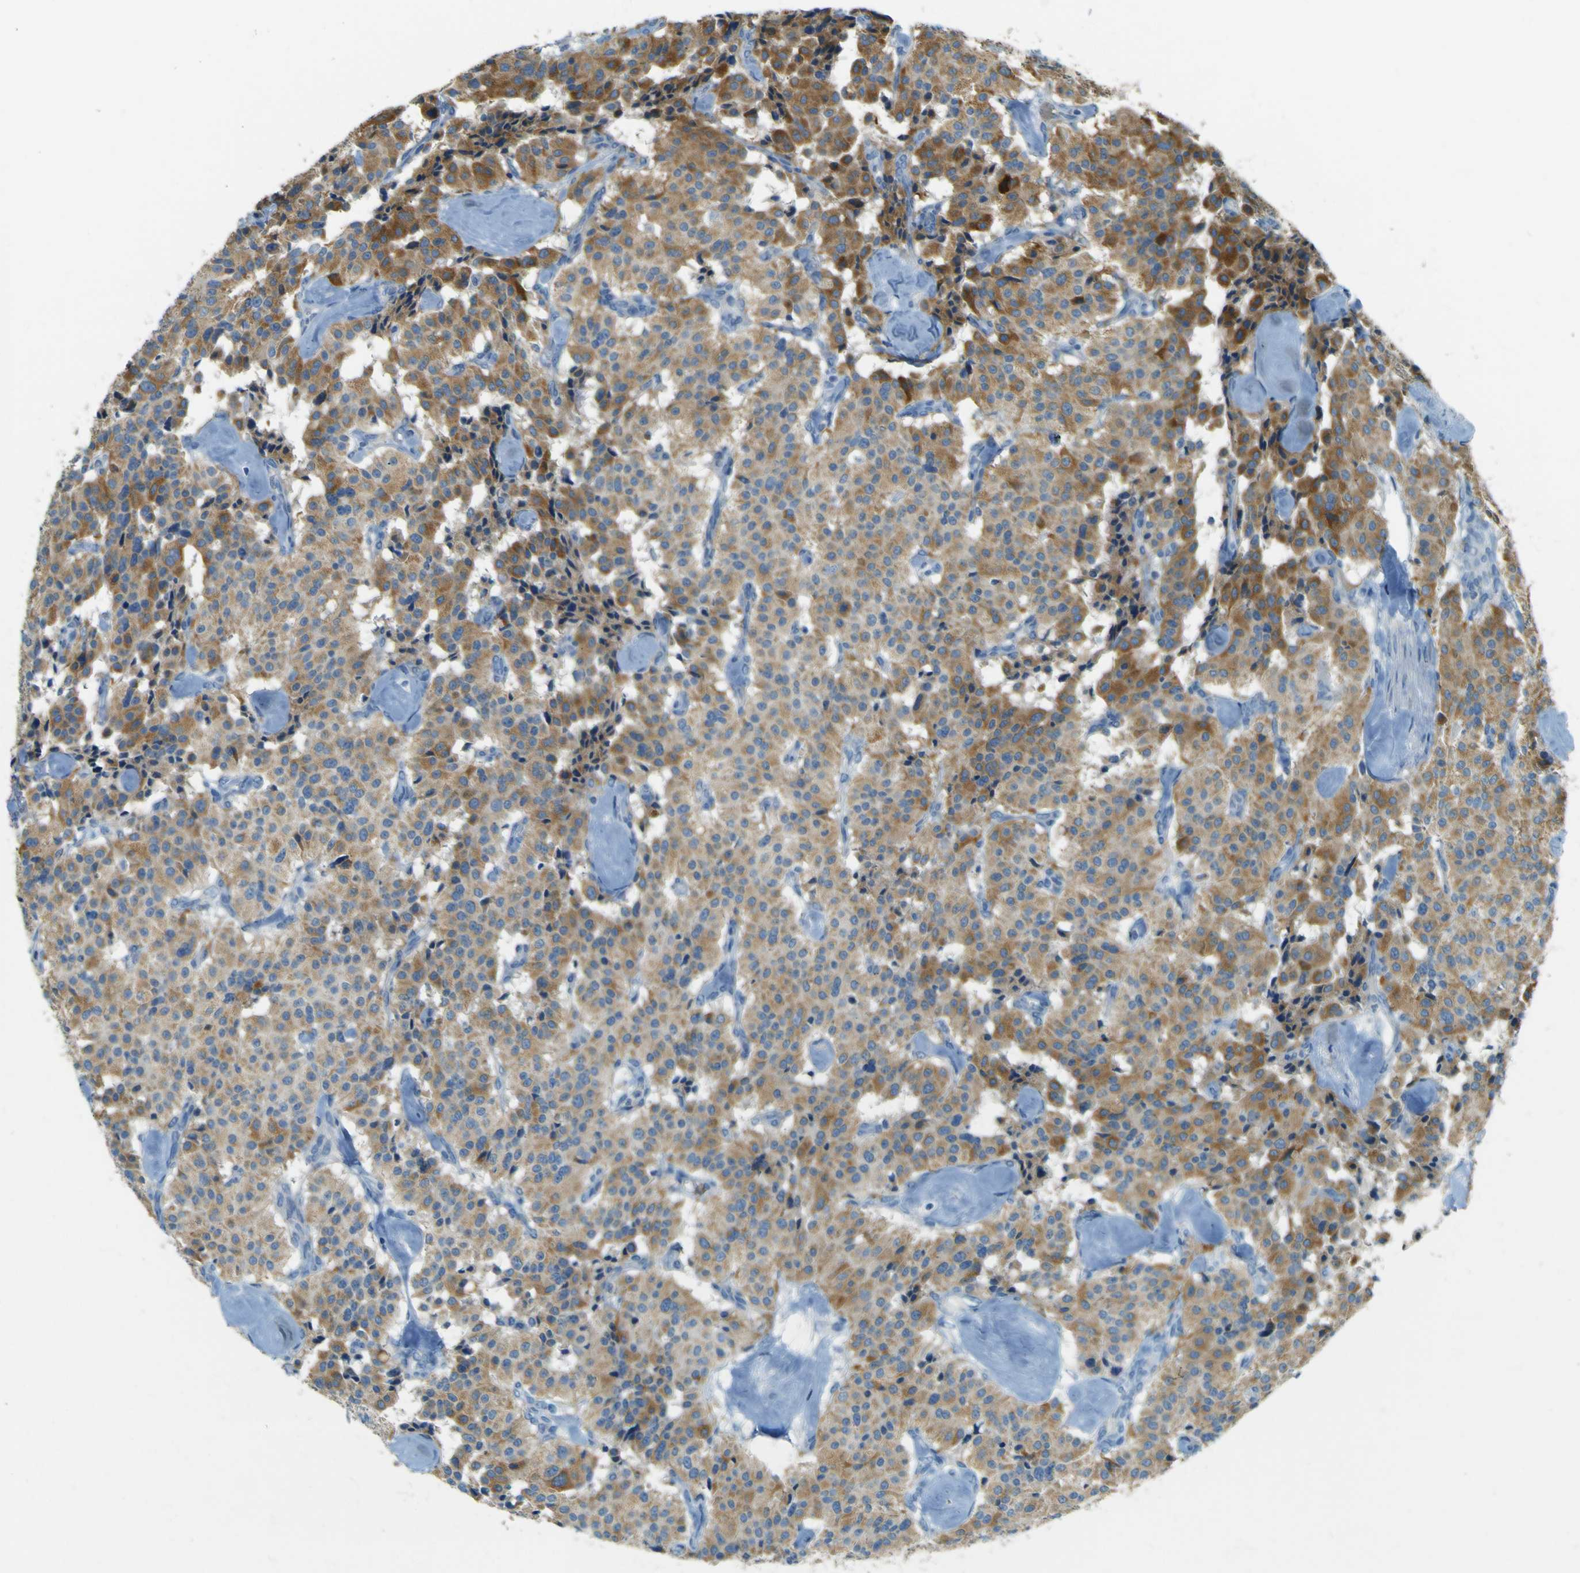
{"staining": {"intensity": "moderate", "quantity": ">75%", "location": "cytoplasmic/membranous"}, "tissue": "carcinoid", "cell_type": "Tumor cells", "image_type": "cancer", "snomed": [{"axis": "morphology", "description": "Carcinoid, malignant, NOS"}, {"axis": "topography", "description": "Lung"}], "caption": "Approximately >75% of tumor cells in malignant carcinoid demonstrate moderate cytoplasmic/membranous protein expression as visualized by brown immunohistochemical staining.", "gene": "FKTN", "patient": {"sex": "male", "age": 30}}